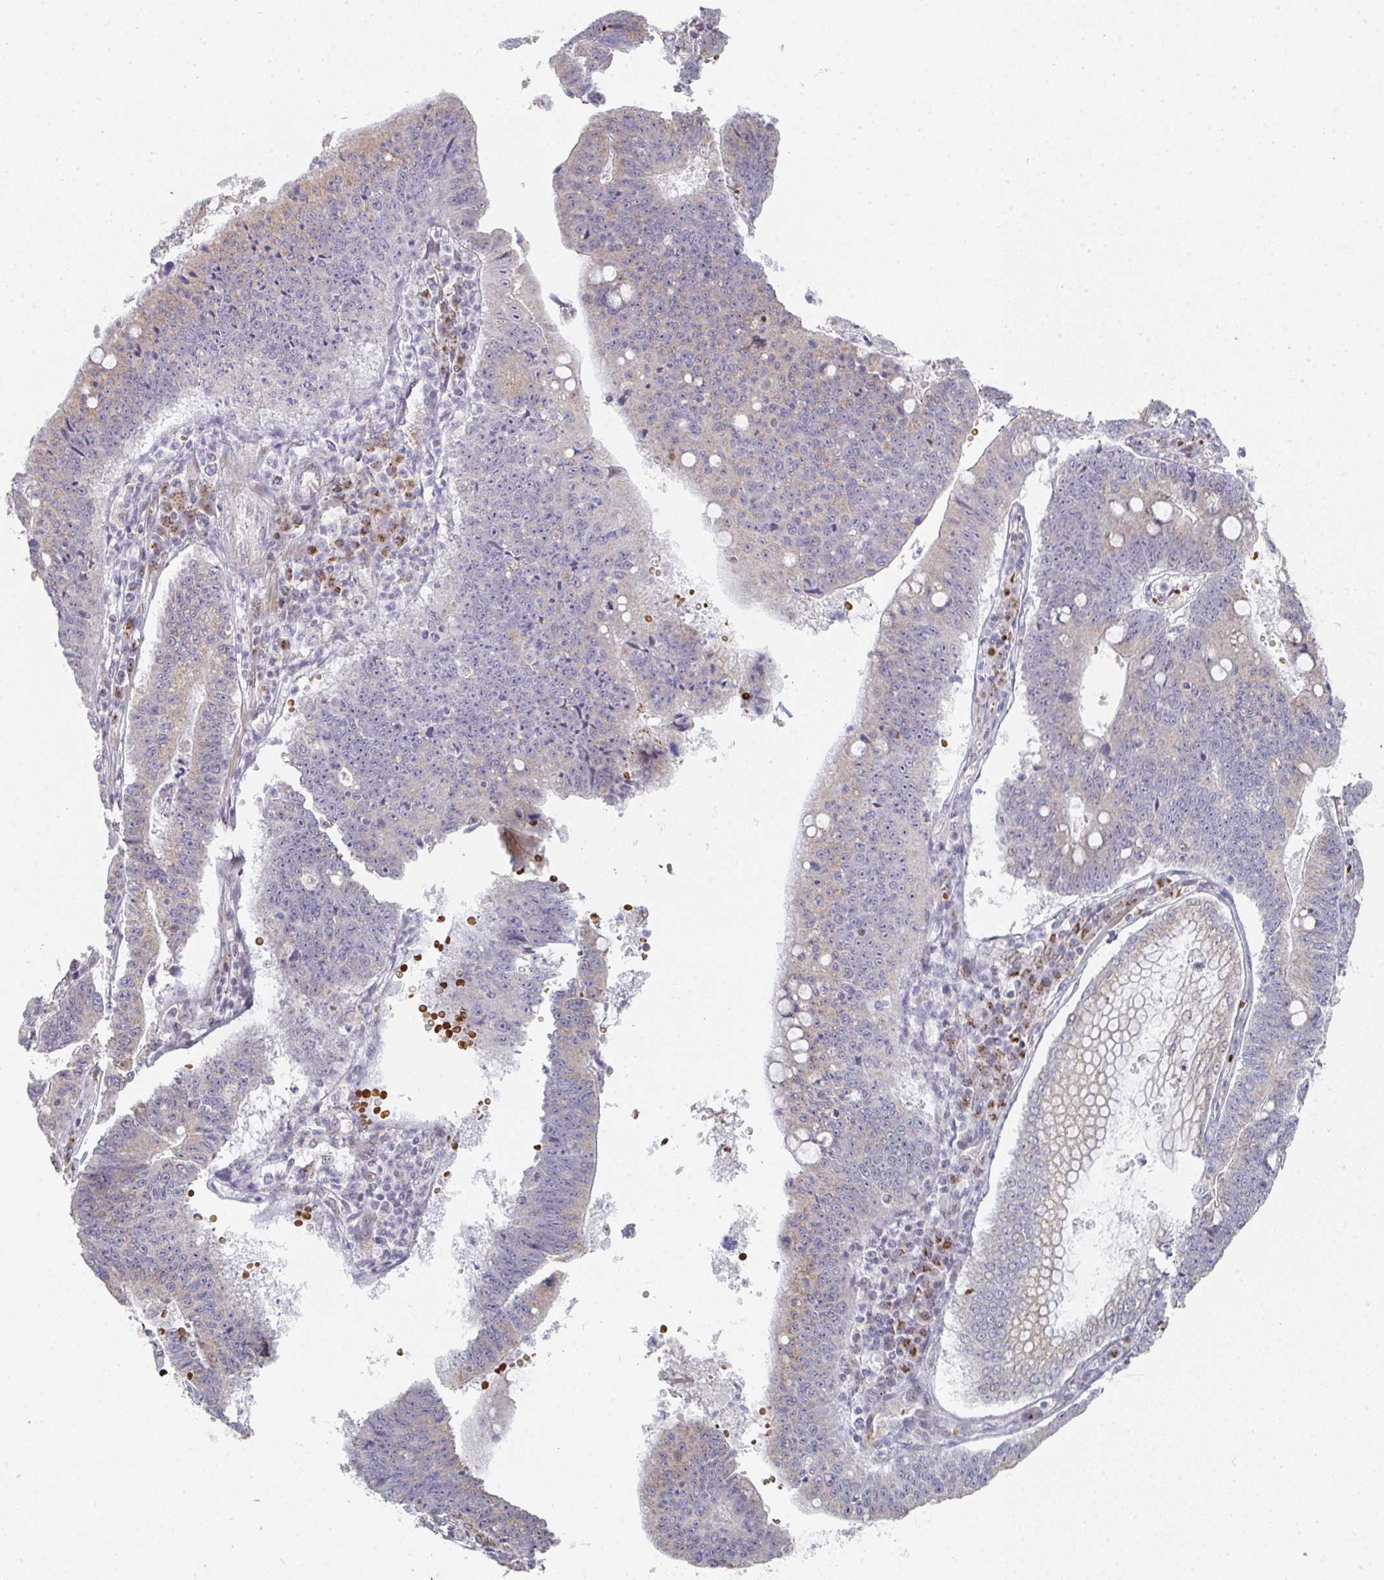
{"staining": {"intensity": "moderate", "quantity": "25%-75%", "location": "cytoplasmic/membranous"}, "tissue": "stomach cancer", "cell_type": "Tumor cells", "image_type": "cancer", "snomed": [{"axis": "morphology", "description": "Adenocarcinoma, NOS"}, {"axis": "topography", "description": "Stomach"}], "caption": "Human stomach adenocarcinoma stained with a brown dye shows moderate cytoplasmic/membranous positive expression in approximately 25%-75% of tumor cells.", "gene": "ZNF526", "patient": {"sex": "male", "age": 59}}